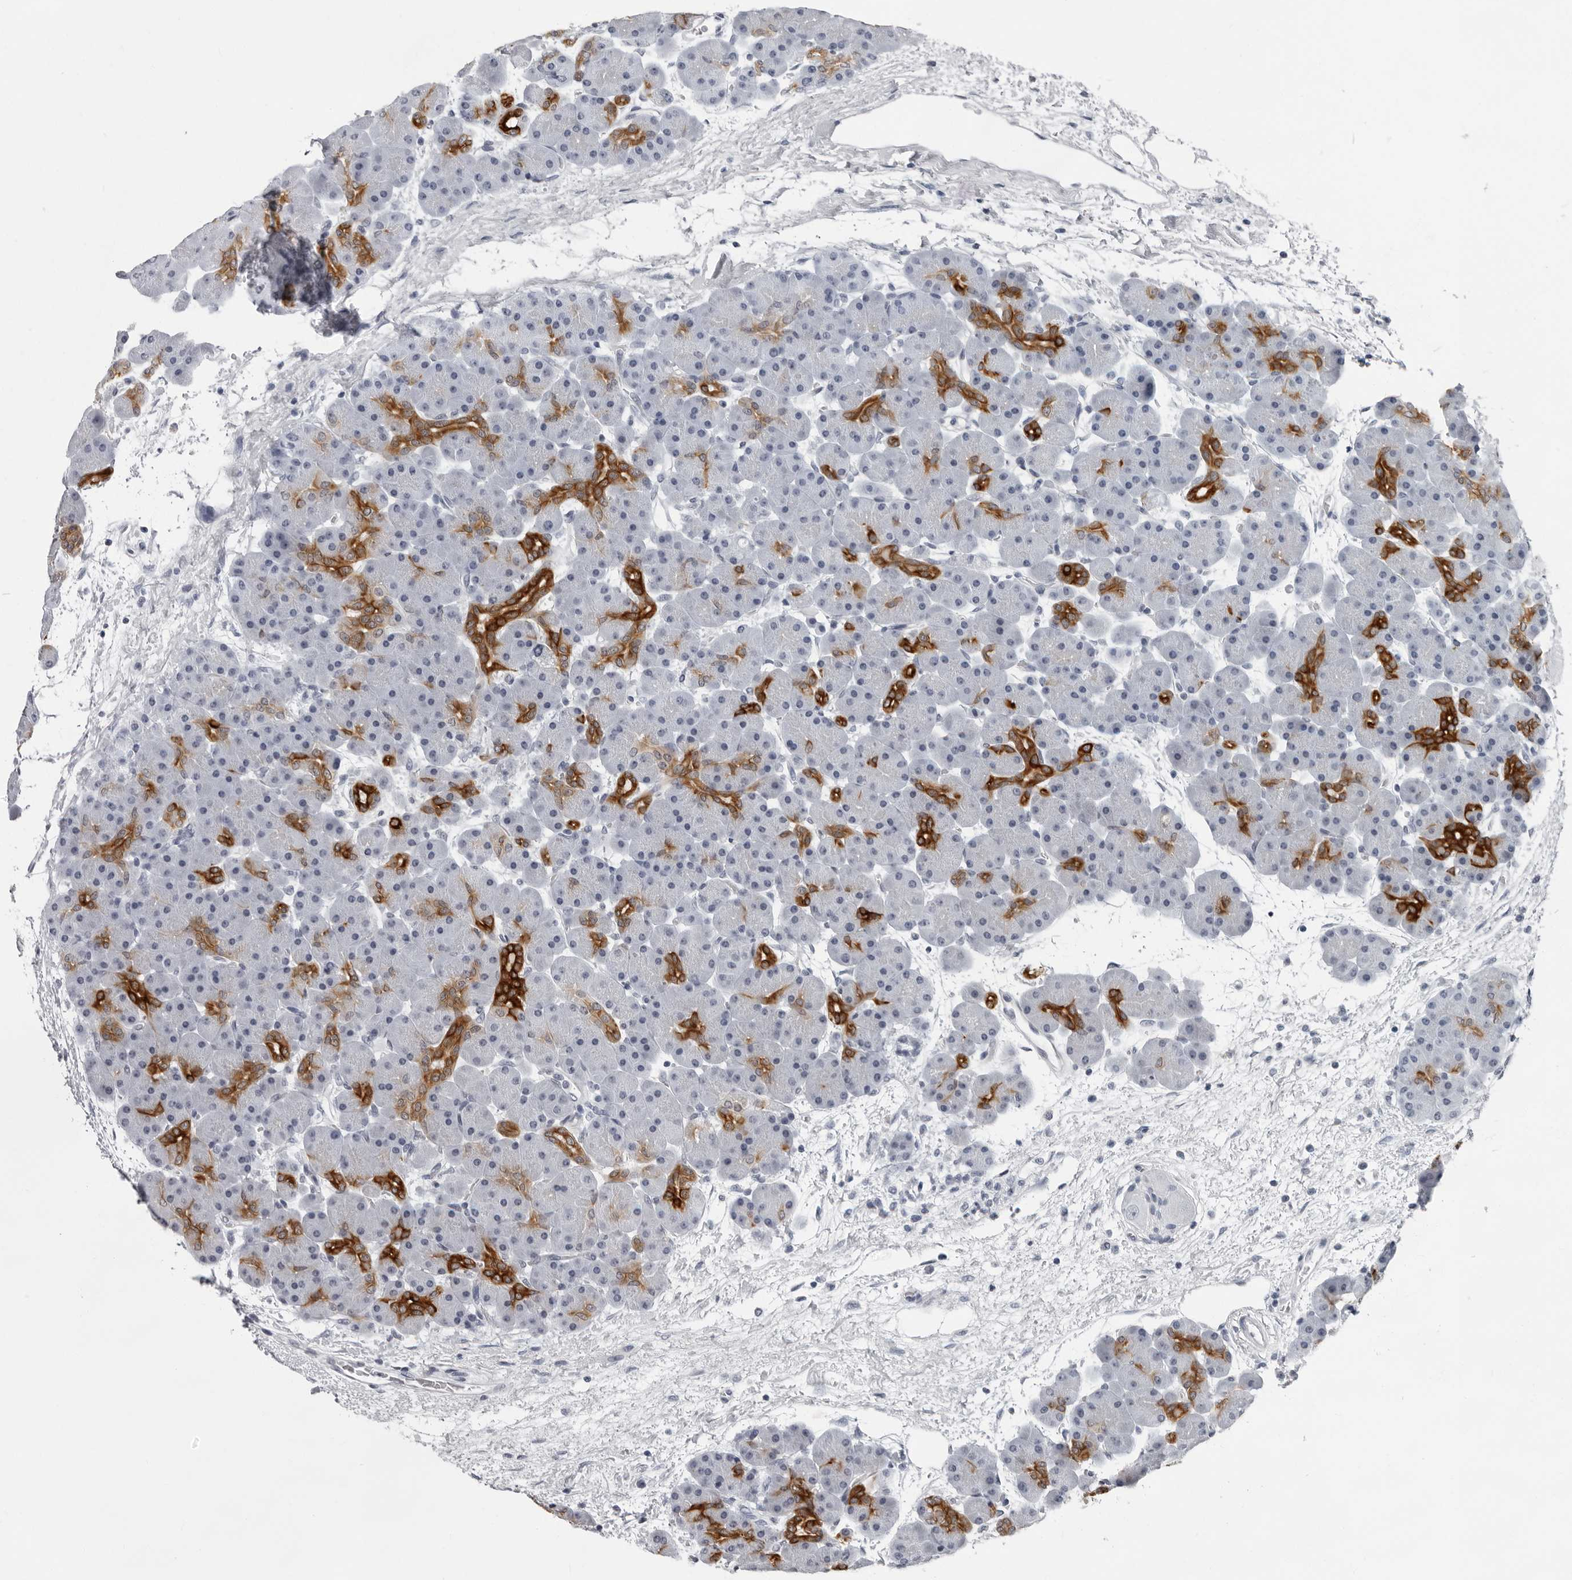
{"staining": {"intensity": "strong", "quantity": "<25%", "location": "cytoplasmic/membranous"}, "tissue": "pancreas", "cell_type": "Exocrine glandular cells", "image_type": "normal", "snomed": [{"axis": "morphology", "description": "Normal tissue, NOS"}, {"axis": "topography", "description": "Pancreas"}], "caption": "Immunohistochemistry histopathology image of normal human pancreas stained for a protein (brown), which reveals medium levels of strong cytoplasmic/membranous expression in about <25% of exocrine glandular cells.", "gene": "CCDC28B", "patient": {"sex": "male", "age": 66}}